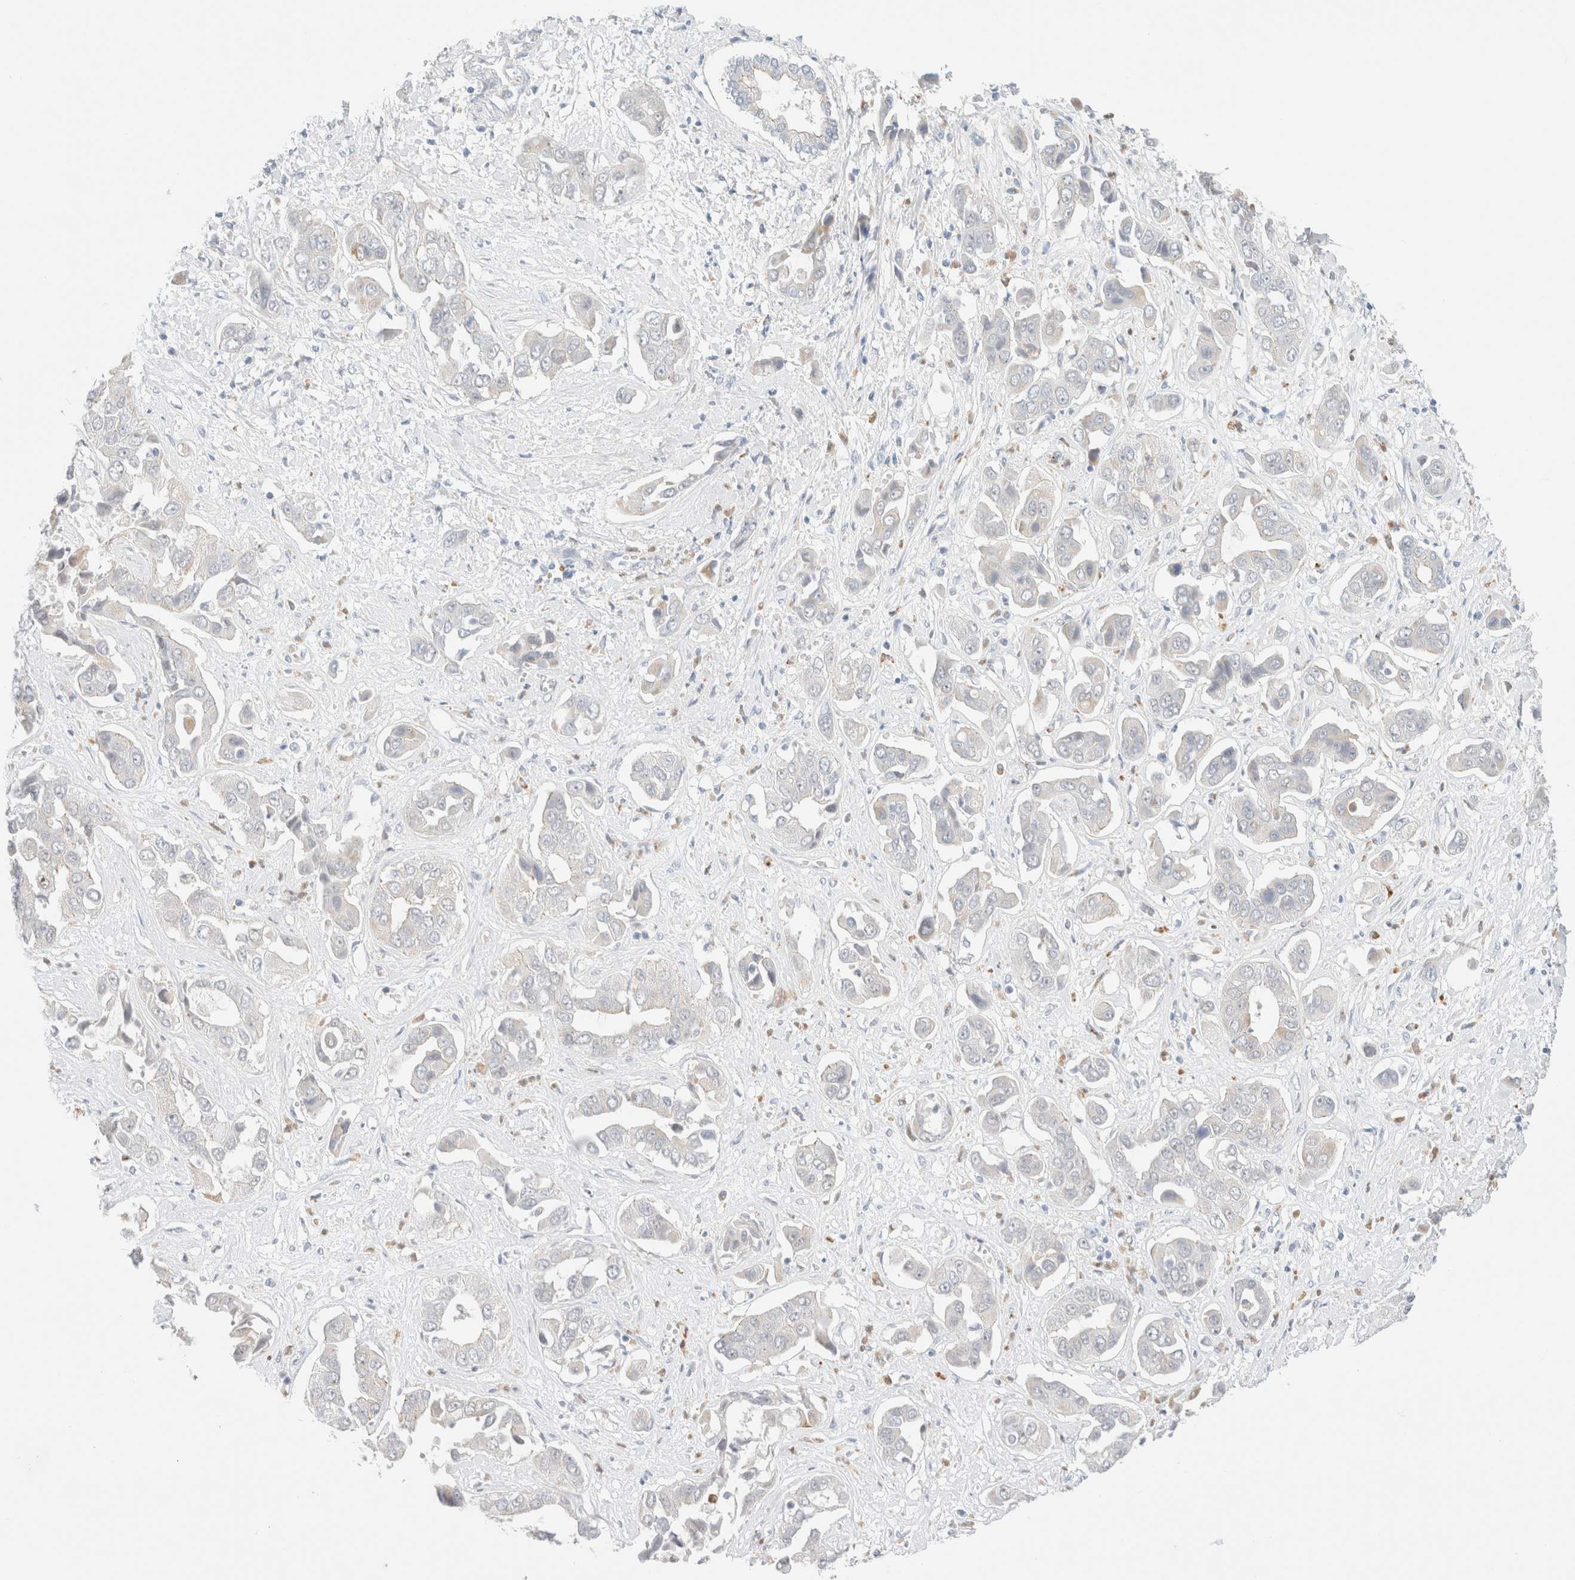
{"staining": {"intensity": "weak", "quantity": "<25%", "location": "cytoplasmic/membranous"}, "tissue": "liver cancer", "cell_type": "Tumor cells", "image_type": "cancer", "snomed": [{"axis": "morphology", "description": "Cholangiocarcinoma"}, {"axis": "topography", "description": "Liver"}], "caption": "An immunohistochemistry micrograph of liver cancer (cholangiocarcinoma) is shown. There is no staining in tumor cells of liver cancer (cholangiocarcinoma).", "gene": "UNC13B", "patient": {"sex": "female", "age": 52}}